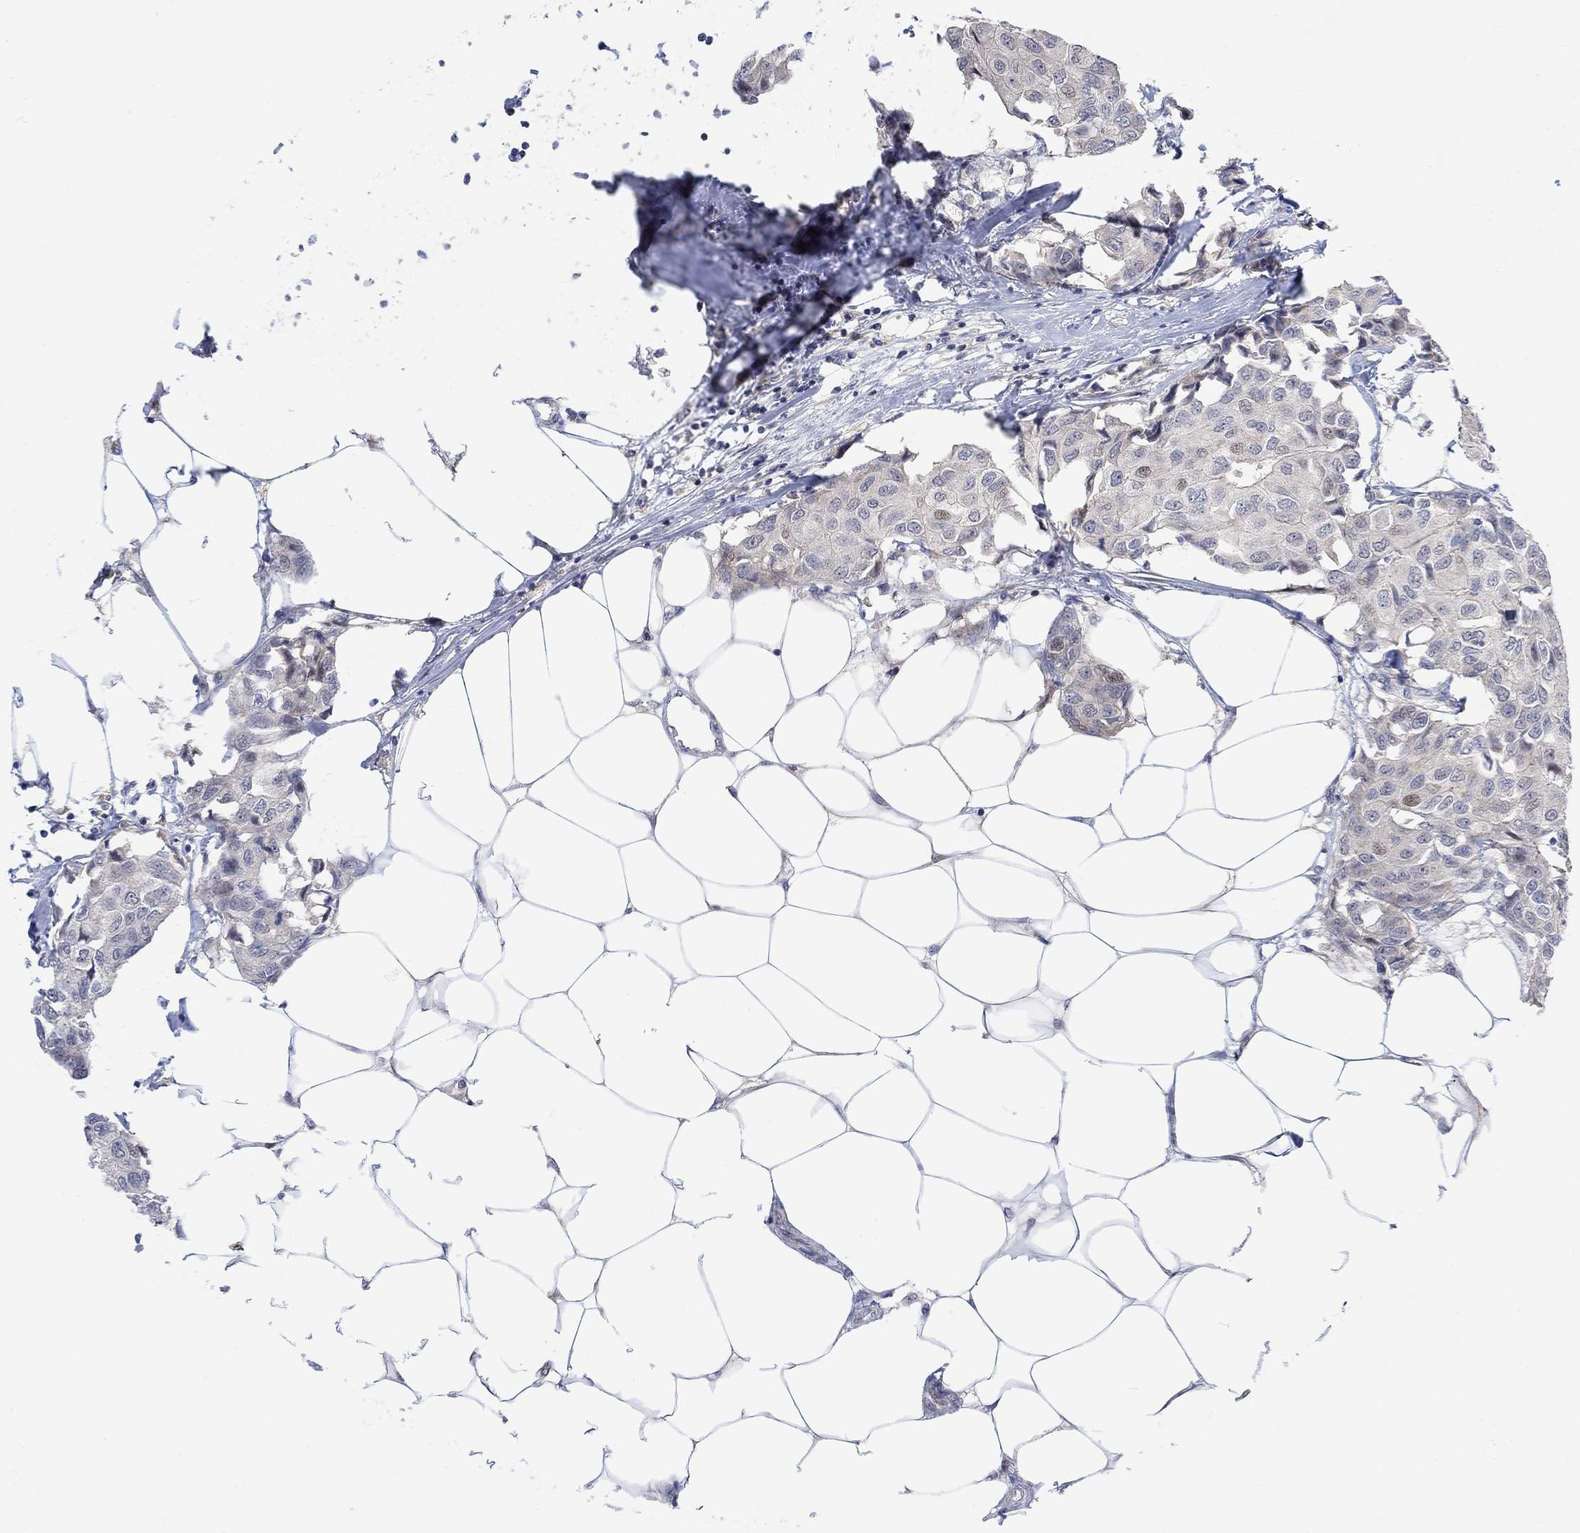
{"staining": {"intensity": "negative", "quantity": "none", "location": "none"}, "tissue": "breast cancer", "cell_type": "Tumor cells", "image_type": "cancer", "snomed": [{"axis": "morphology", "description": "Duct carcinoma"}, {"axis": "topography", "description": "Breast"}], "caption": "An image of human breast cancer is negative for staining in tumor cells. The staining is performed using DAB brown chromogen with nuclei counter-stained in using hematoxylin.", "gene": "CNTF", "patient": {"sex": "female", "age": 80}}